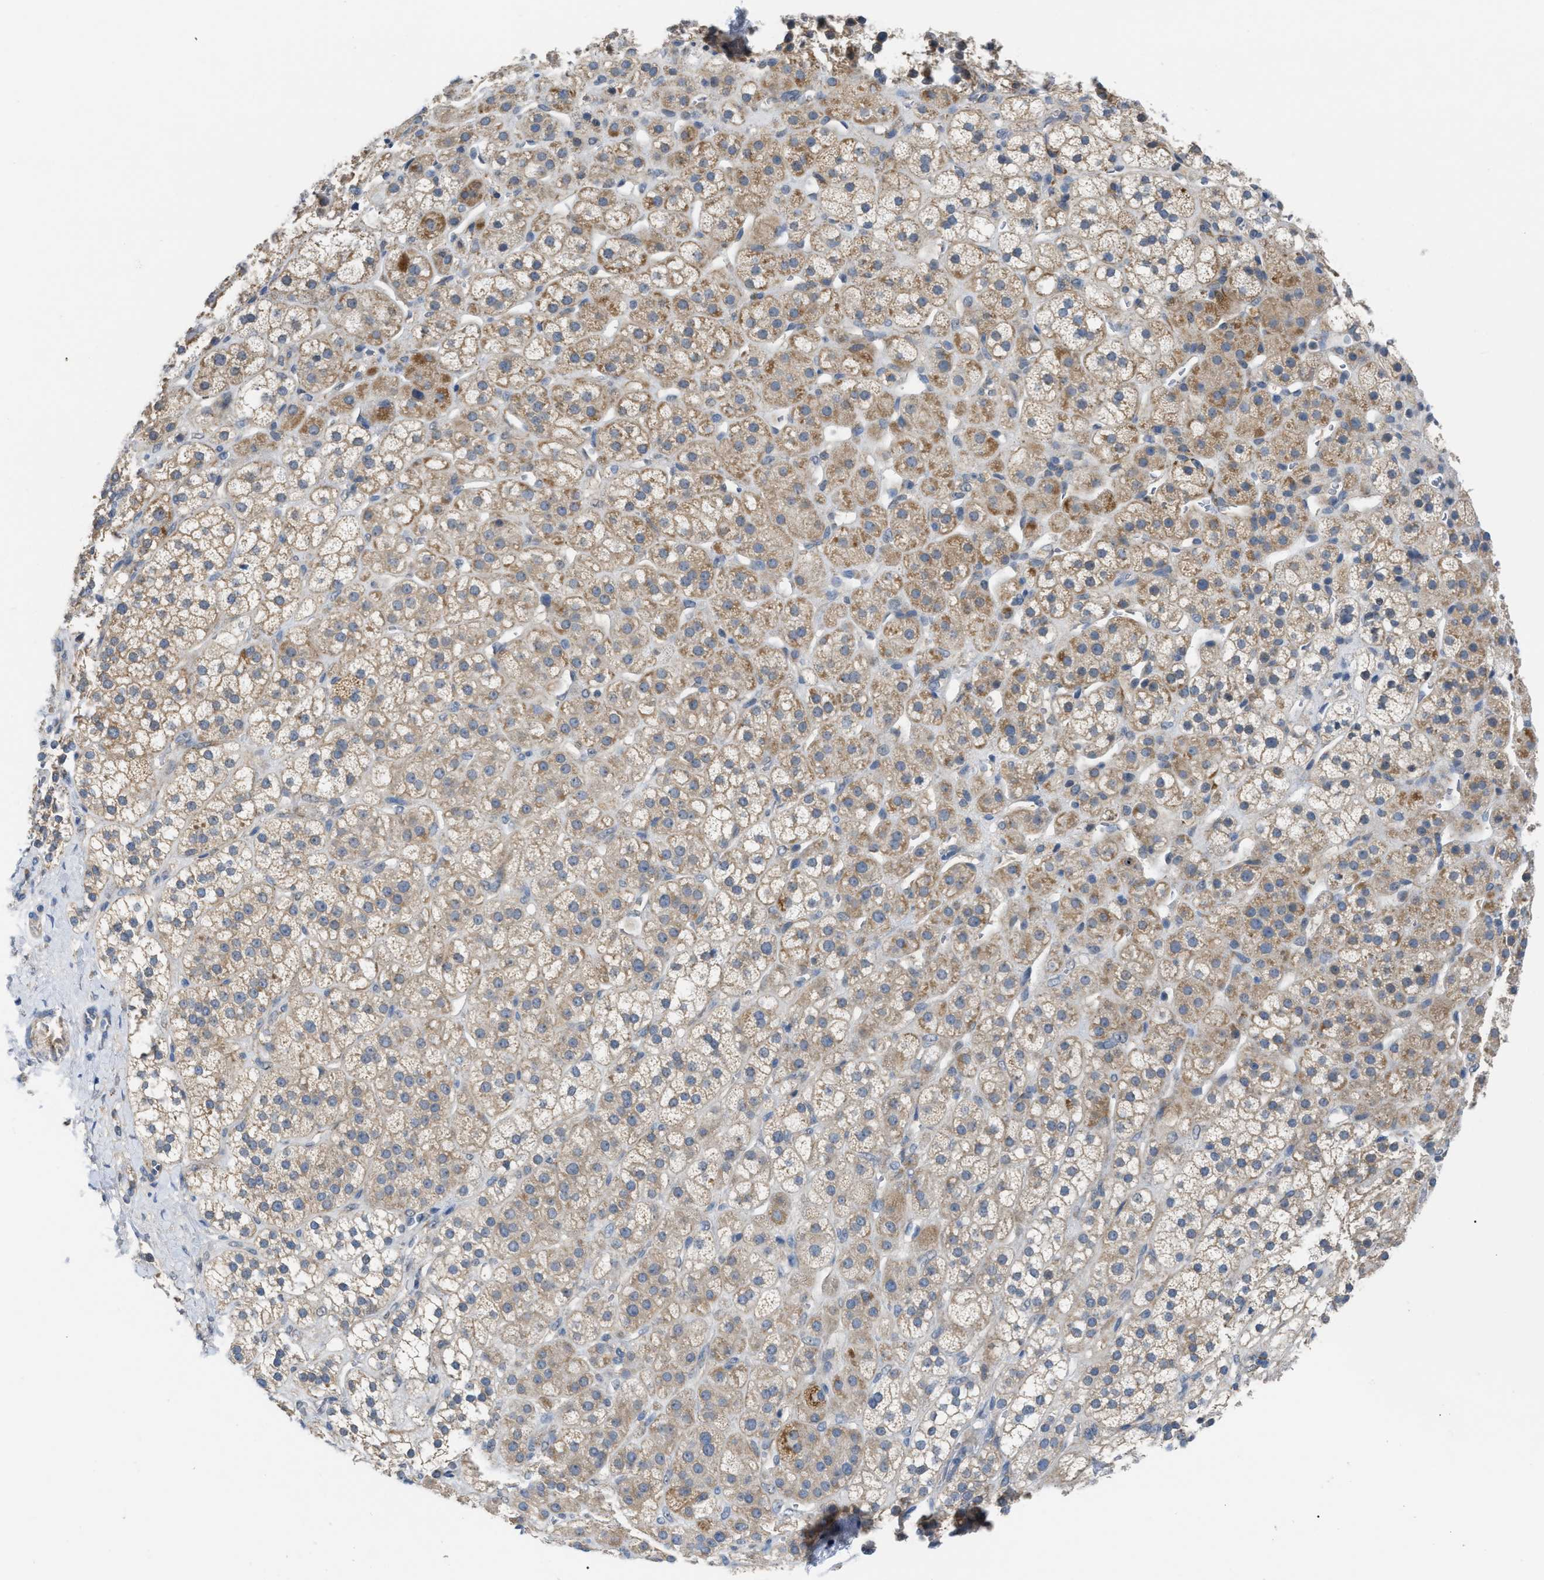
{"staining": {"intensity": "moderate", "quantity": "25%-75%", "location": "cytoplasmic/membranous"}, "tissue": "adrenal gland", "cell_type": "Glandular cells", "image_type": "normal", "snomed": [{"axis": "morphology", "description": "Normal tissue, NOS"}, {"axis": "topography", "description": "Adrenal gland"}], "caption": "Protein staining by immunohistochemistry reveals moderate cytoplasmic/membranous expression in approximately 25%-75% of glandular cells in benign adrenal gland.", "gene": "DHX58", "patient": {"sex": "male", "age": 56}}